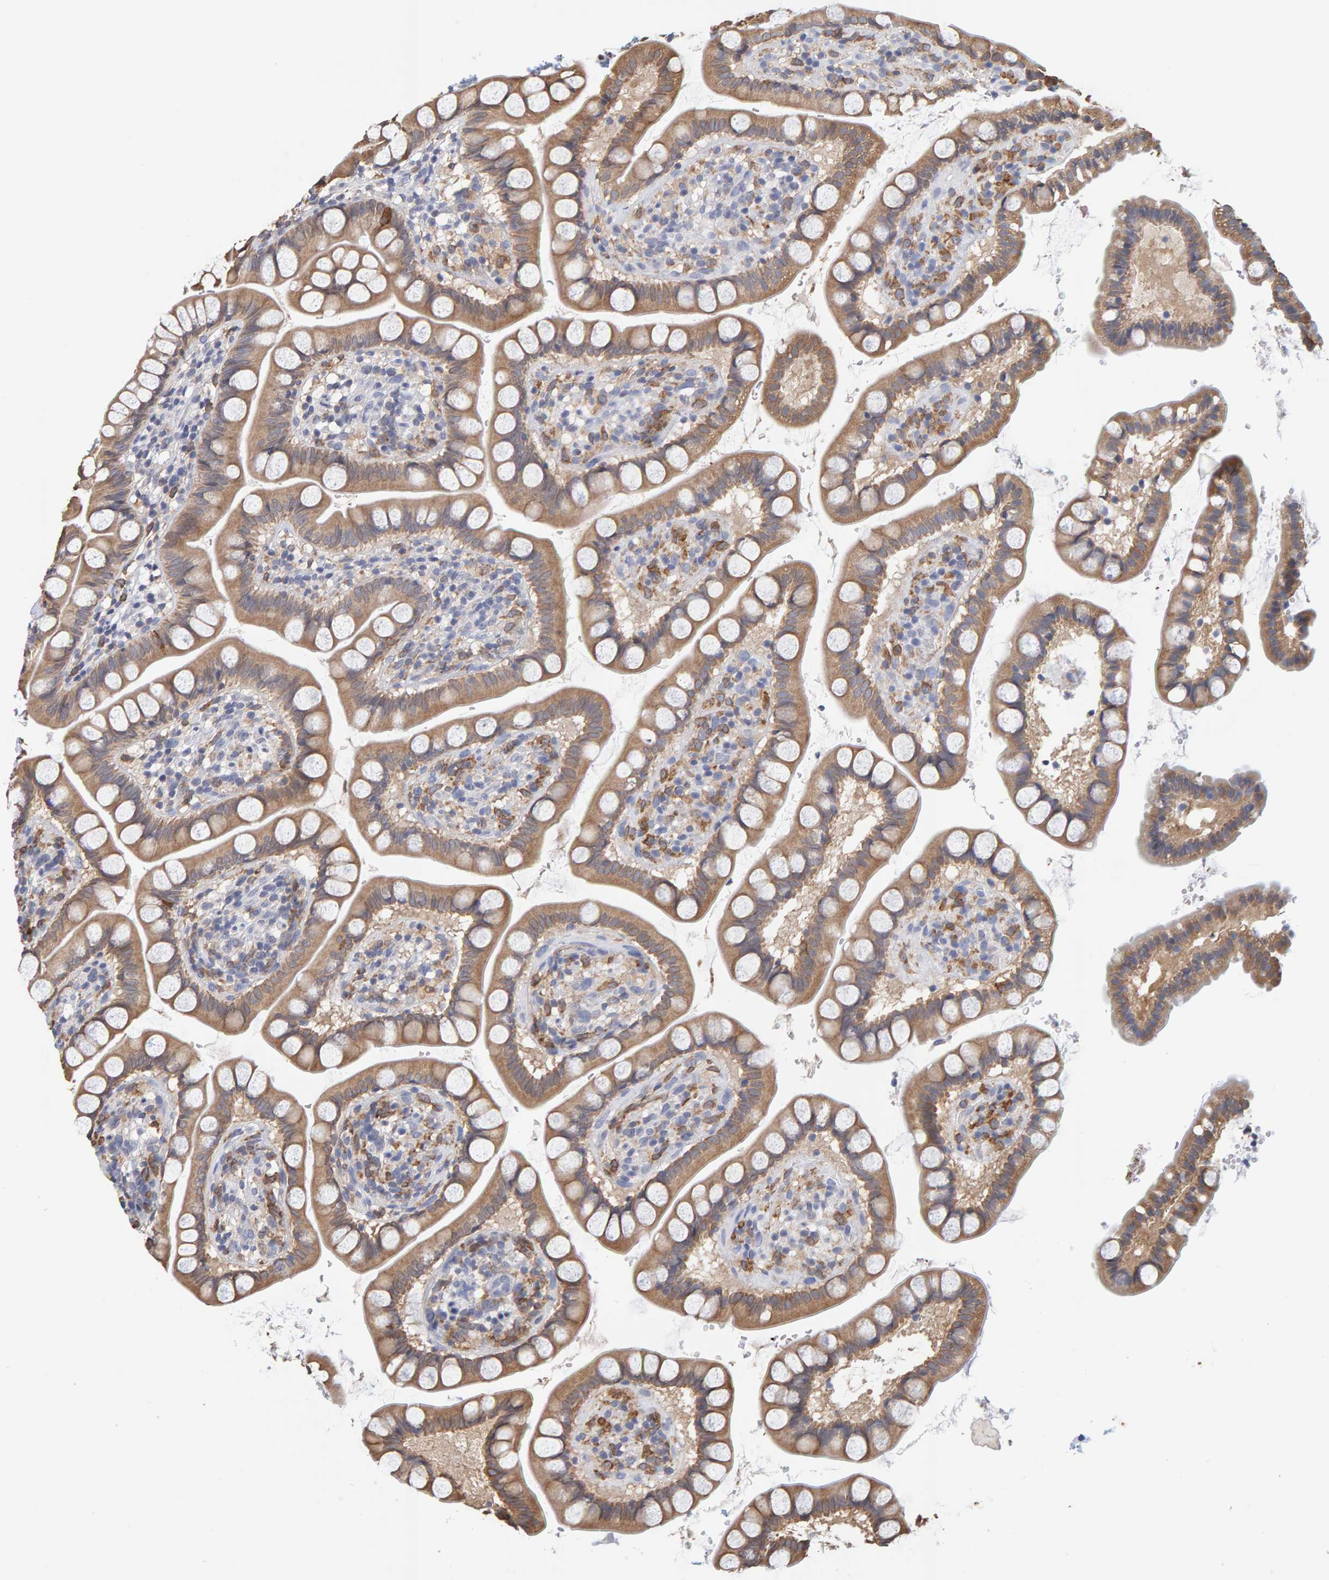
{"staining": {"intensity": "moderate", "quantity": "25%-75%", "location": "cytoplasmic/membranous"}, "tissue": "small intestine", "cell_type": "Glandular cells", "image_type": "normal", "snomed": [{"axis": "morphology", "description": "Normal tissue, NOS"}, {"axis": "topography", "description": "Small intestine"}], "caption": "This histopathology image exhibits immunohistochemistry staining of unremarkable small intestine, with medium moderate cytoplasmic/membranous positivity in approximately 25%-75% of glandular cells.", "gene": "SGPL1", "patient": {"sex": "female", "age": 84}}